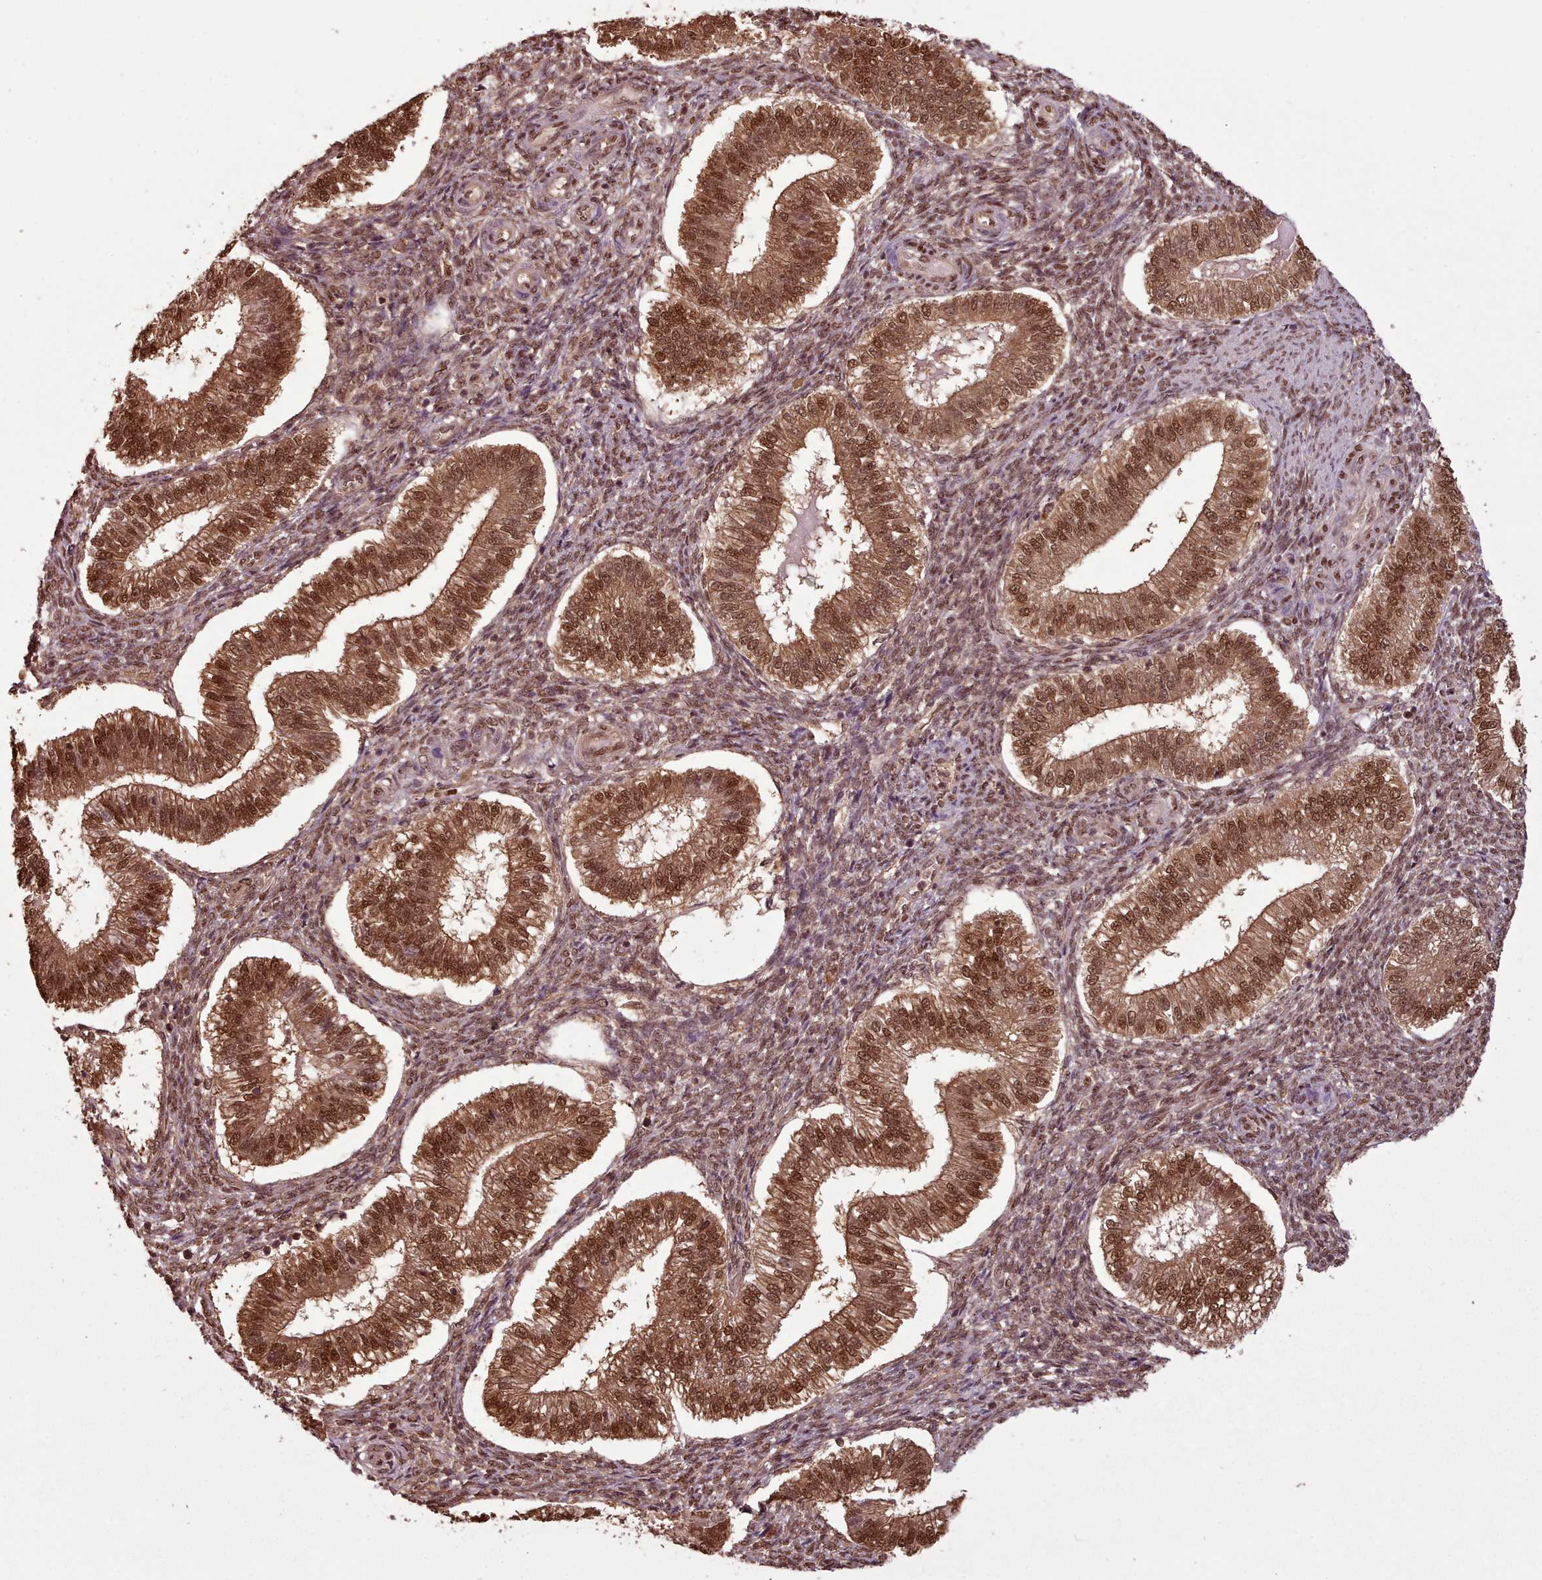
{"staining": {"intensity": "moderate", "quantity": ">75%", "location": "nuclear"}, "tissue": "endometrium", "cell_type": "Cells in endometrial stroma", "image_type": "normal", "snomed": [{"axis": "morphology", "description": "Normal tissue, NOS"}, {"axis": "topography", "description": "Endometrium"}], "caption": "A high-resolution photomicrograph shows IHC staining of unremarkable endometrium, which demonstrates moderate nuclear staining in about >75% of cells in endometrial stroma. (Brightfield microscopy of DAB IHC at high magnification).", "gene": "RPS27A", "patient": {"sex": "female", "age": 25}}